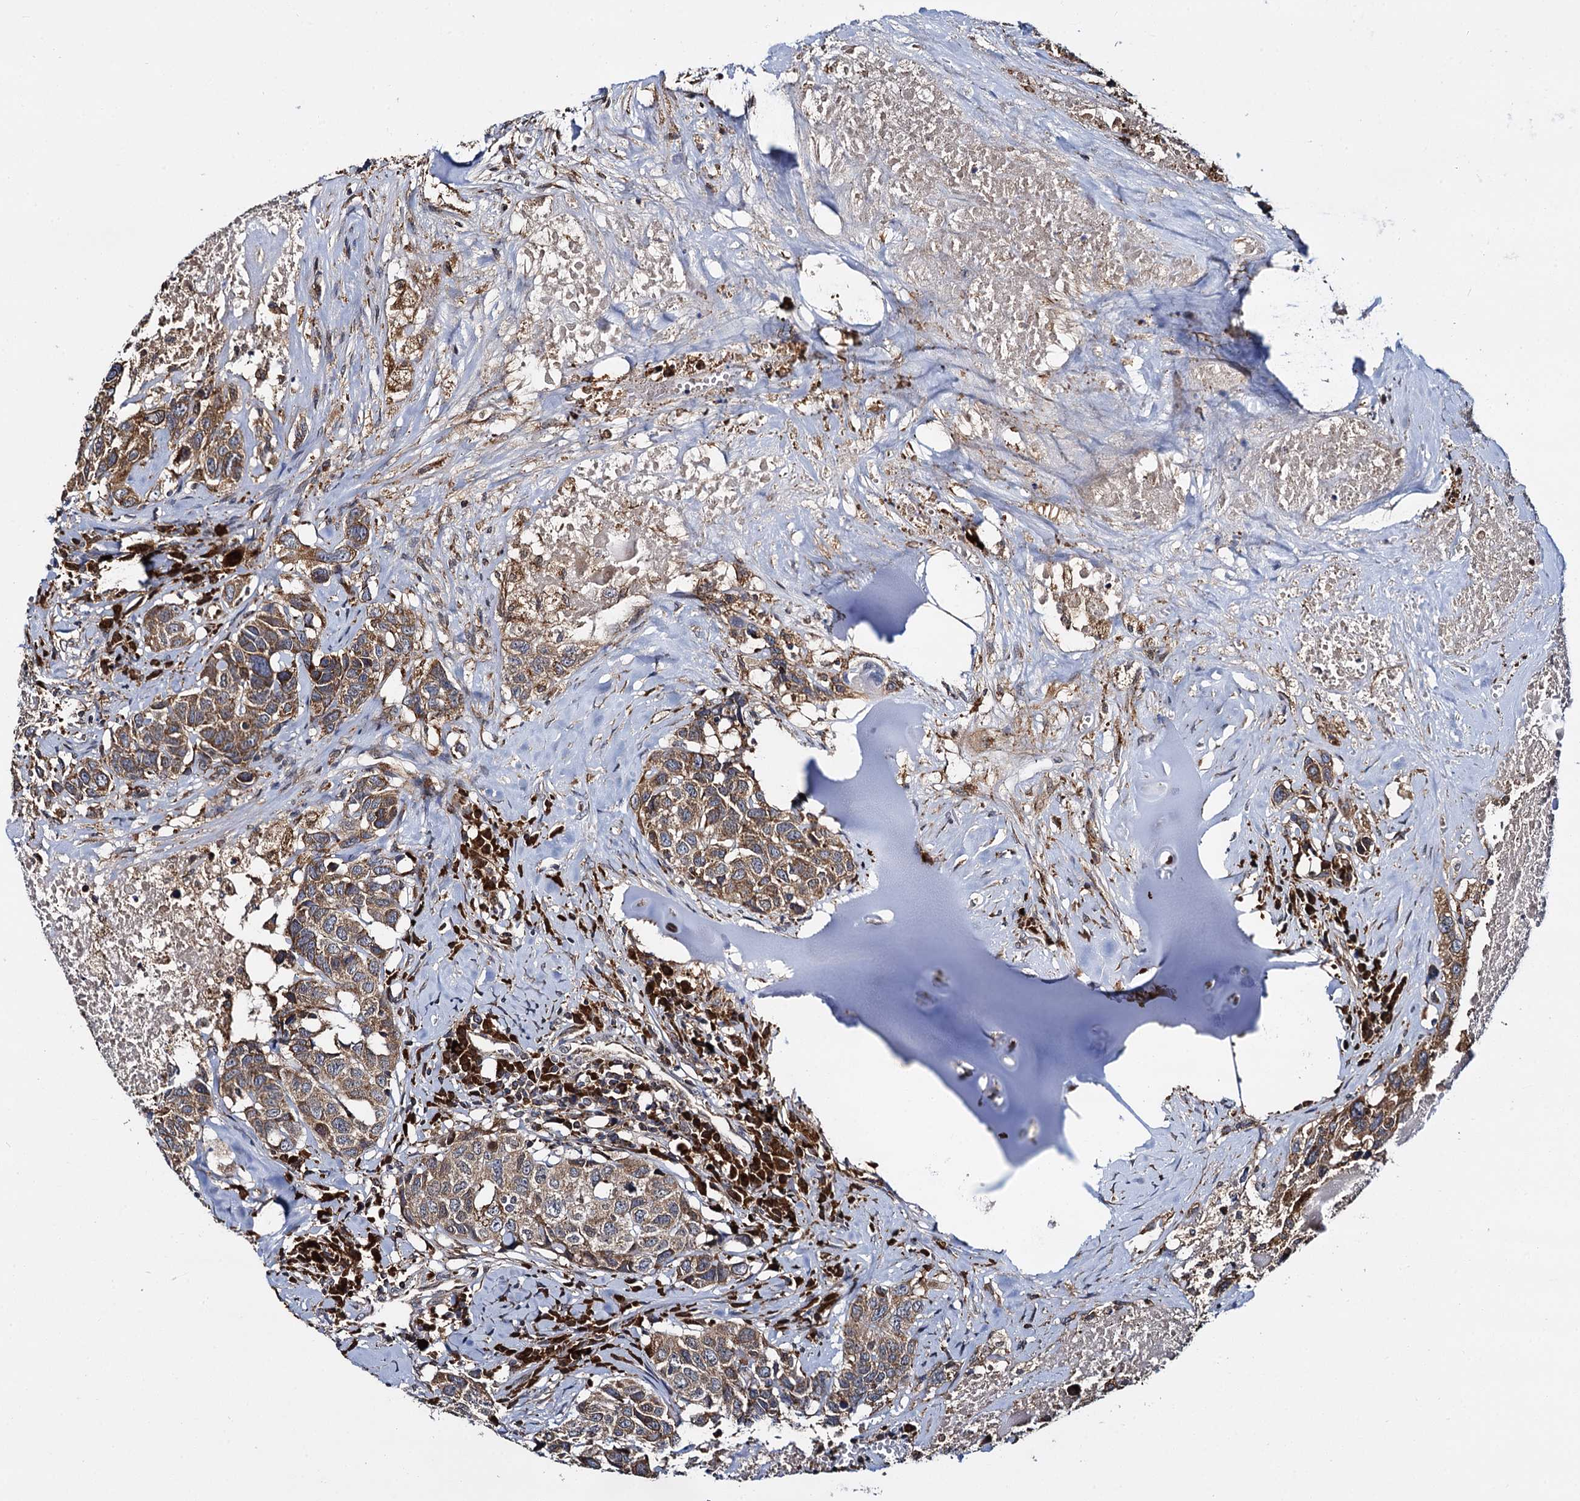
{"staining": {"intensity": "moderate", "quantity": ">75%", "location": "cytoplasmic/membranous"}, "tissue": "head and neck cancer", "cell_type": "Tumor cells", "image_type": "cancer", "snomed": [{"axis": "morphology", "description": "Squamous cell carcinoma, NOS"}, {"axis": "topography", "description": "Head-Neck"}], "caption": "High-magnification brightfield microscopy of squamous cell carcinoma (head and neck) stained with DAB (3,3'-diaminobenzidine) (brown) and counterstained with hematoxylin (blue). tumor cells exhibit moderate cytoplasmic/membranous expression is appreciated in about>75% of cells.", "gene": "UFM1", "patient": {"sex": "male", "age": 66}}